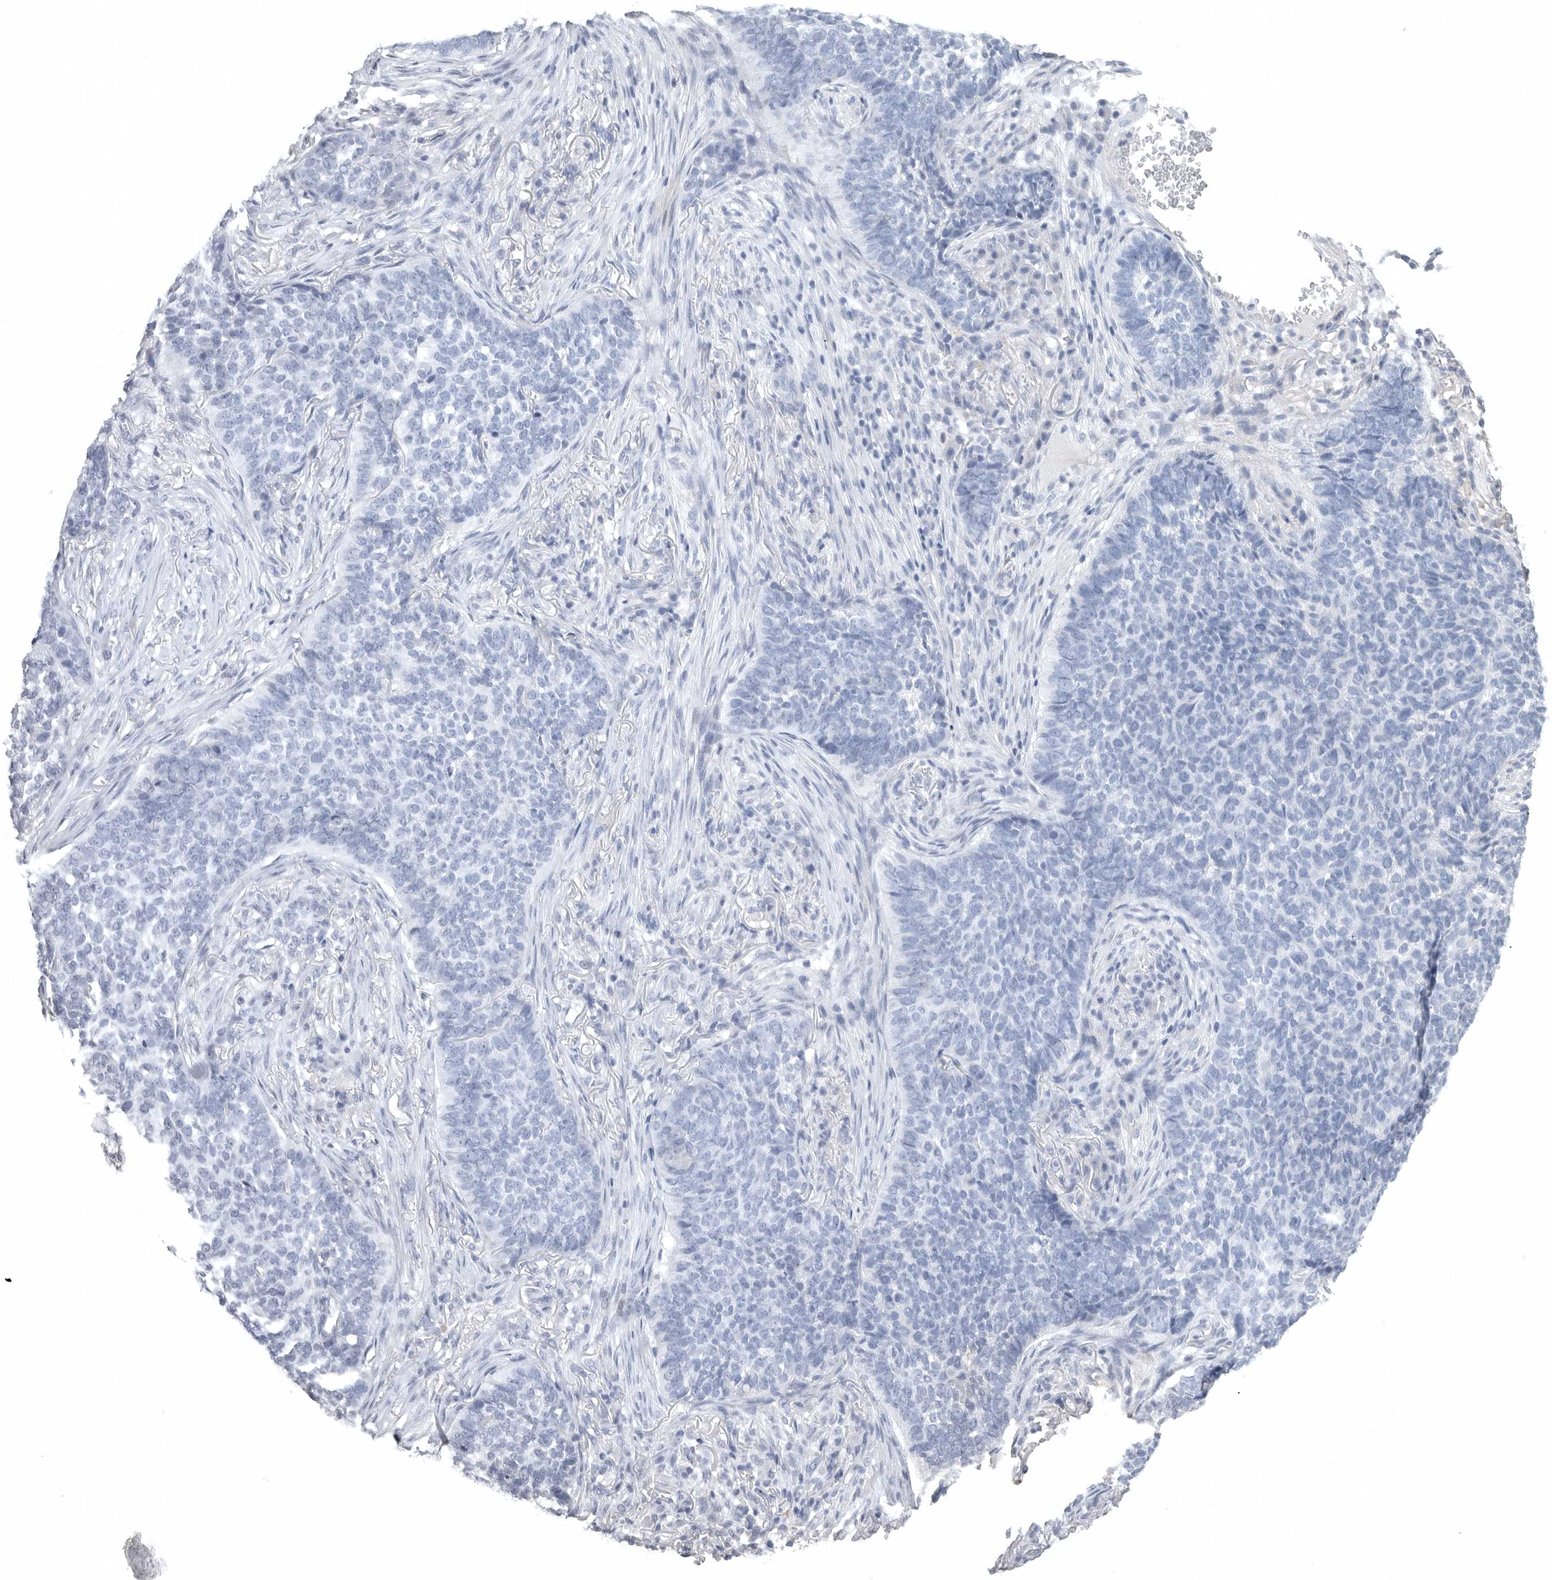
{"staining": {"intensity": "negative", "quantity": "none", "location": "none"}, "tissue": "skin cancer", "cell_type": "Tumor cells", "image_type": "cancer", "snomed": [{"axis": "morphology", "description": "Basal cell carcinoma"}, {"axis": "topography", "description": "Skin"}], "caption": "Histopathology image shows no protein staining in tumor cells of skin cancer tissue.", "gene": "TIMP1", "patient": {"sex": "male", "age": 85}}